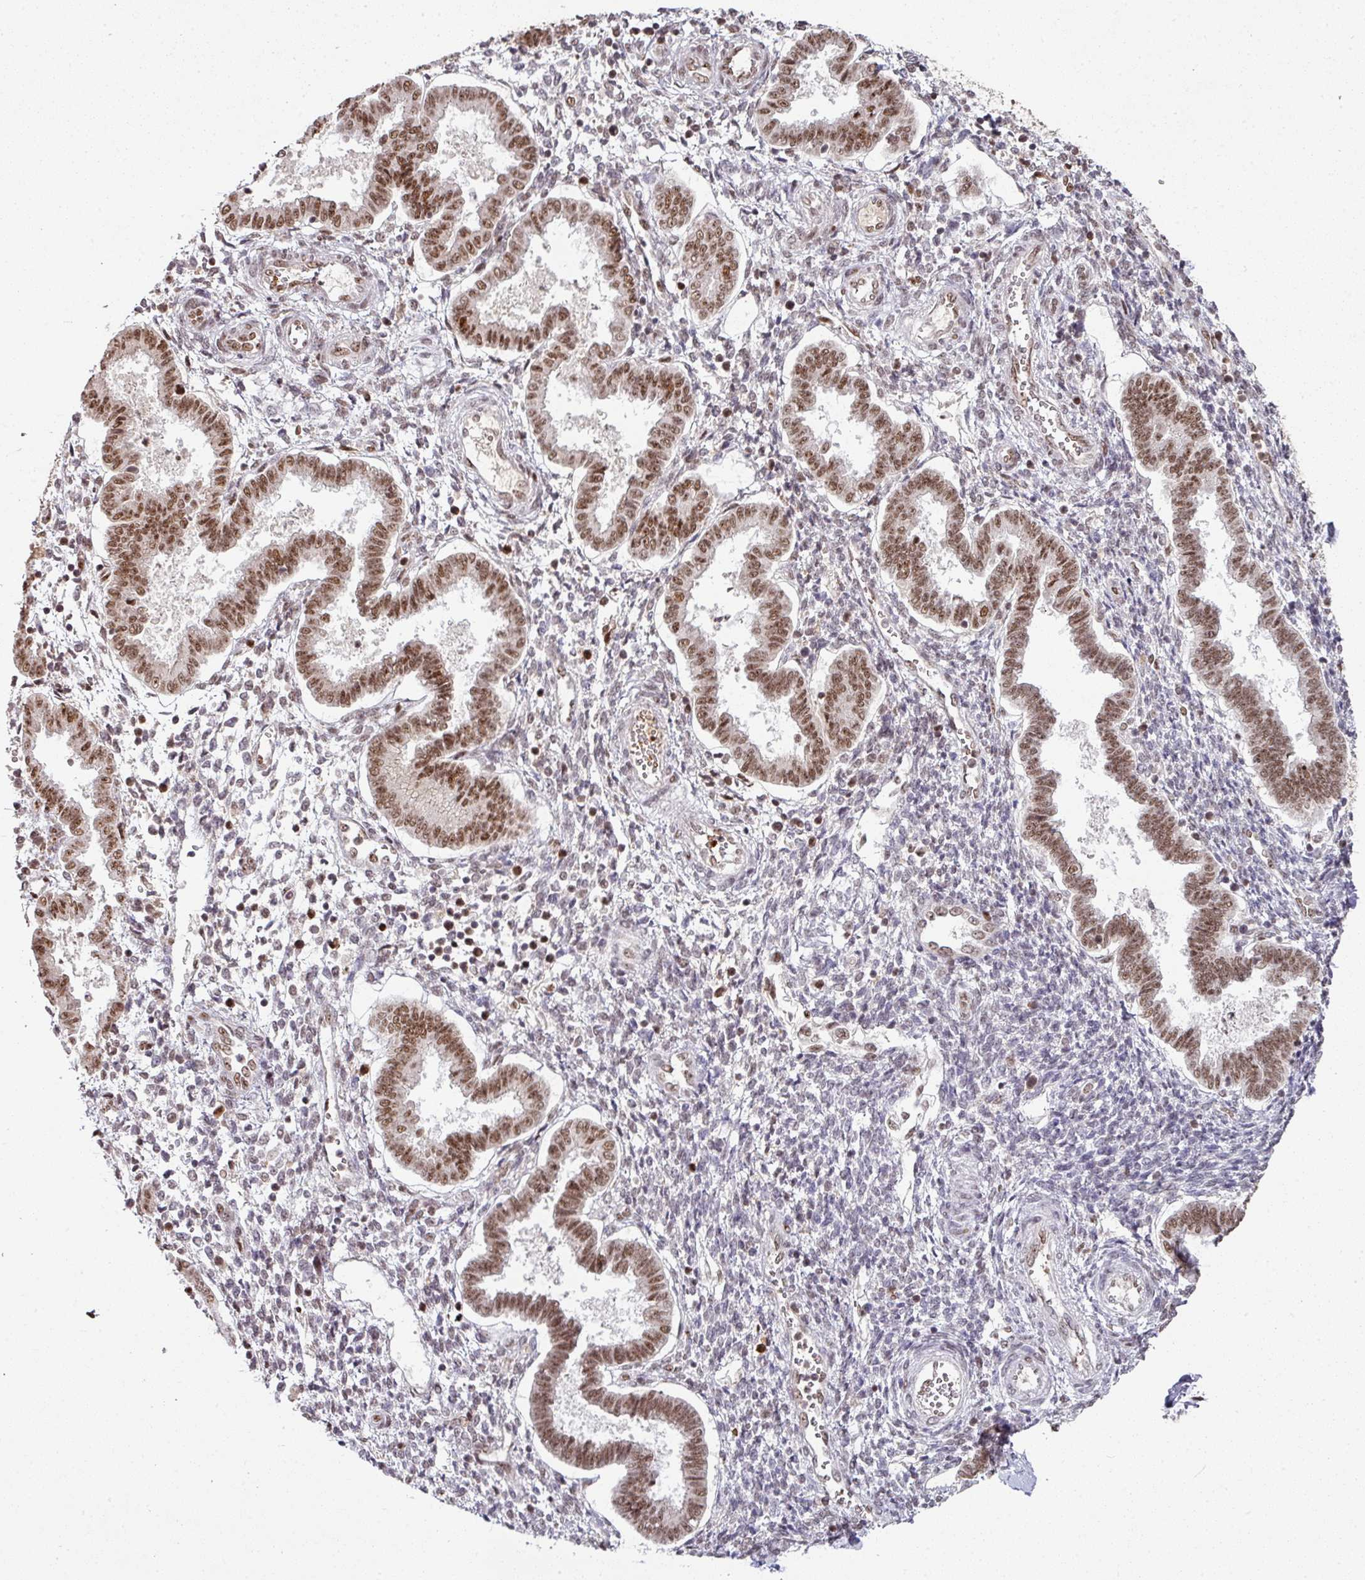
{"staining": {"intensity": "weak", "quantity": "25%-75%", "location": "nuclear"}, "tissue": "endometrium", "cell_type": "Cells in endometrial stroma", "image_type": "normal", "snomed": [{"axis": "morphology", "description": "Normal tissue, NOS"}, {"axis": "topography", "description": "Endometrium"}], "caption": "IHC of benign human endometrium reveals low levels of weak nuclear expression in approximately 25%-75% of cells in endometrial stroma. (DAB (3,3'-diaminobenzidine) IHC, brown staining for protein, blue staining for nuclei).", "gene": "NEIL1", "patient": {"sex": "female", "age": 24}}